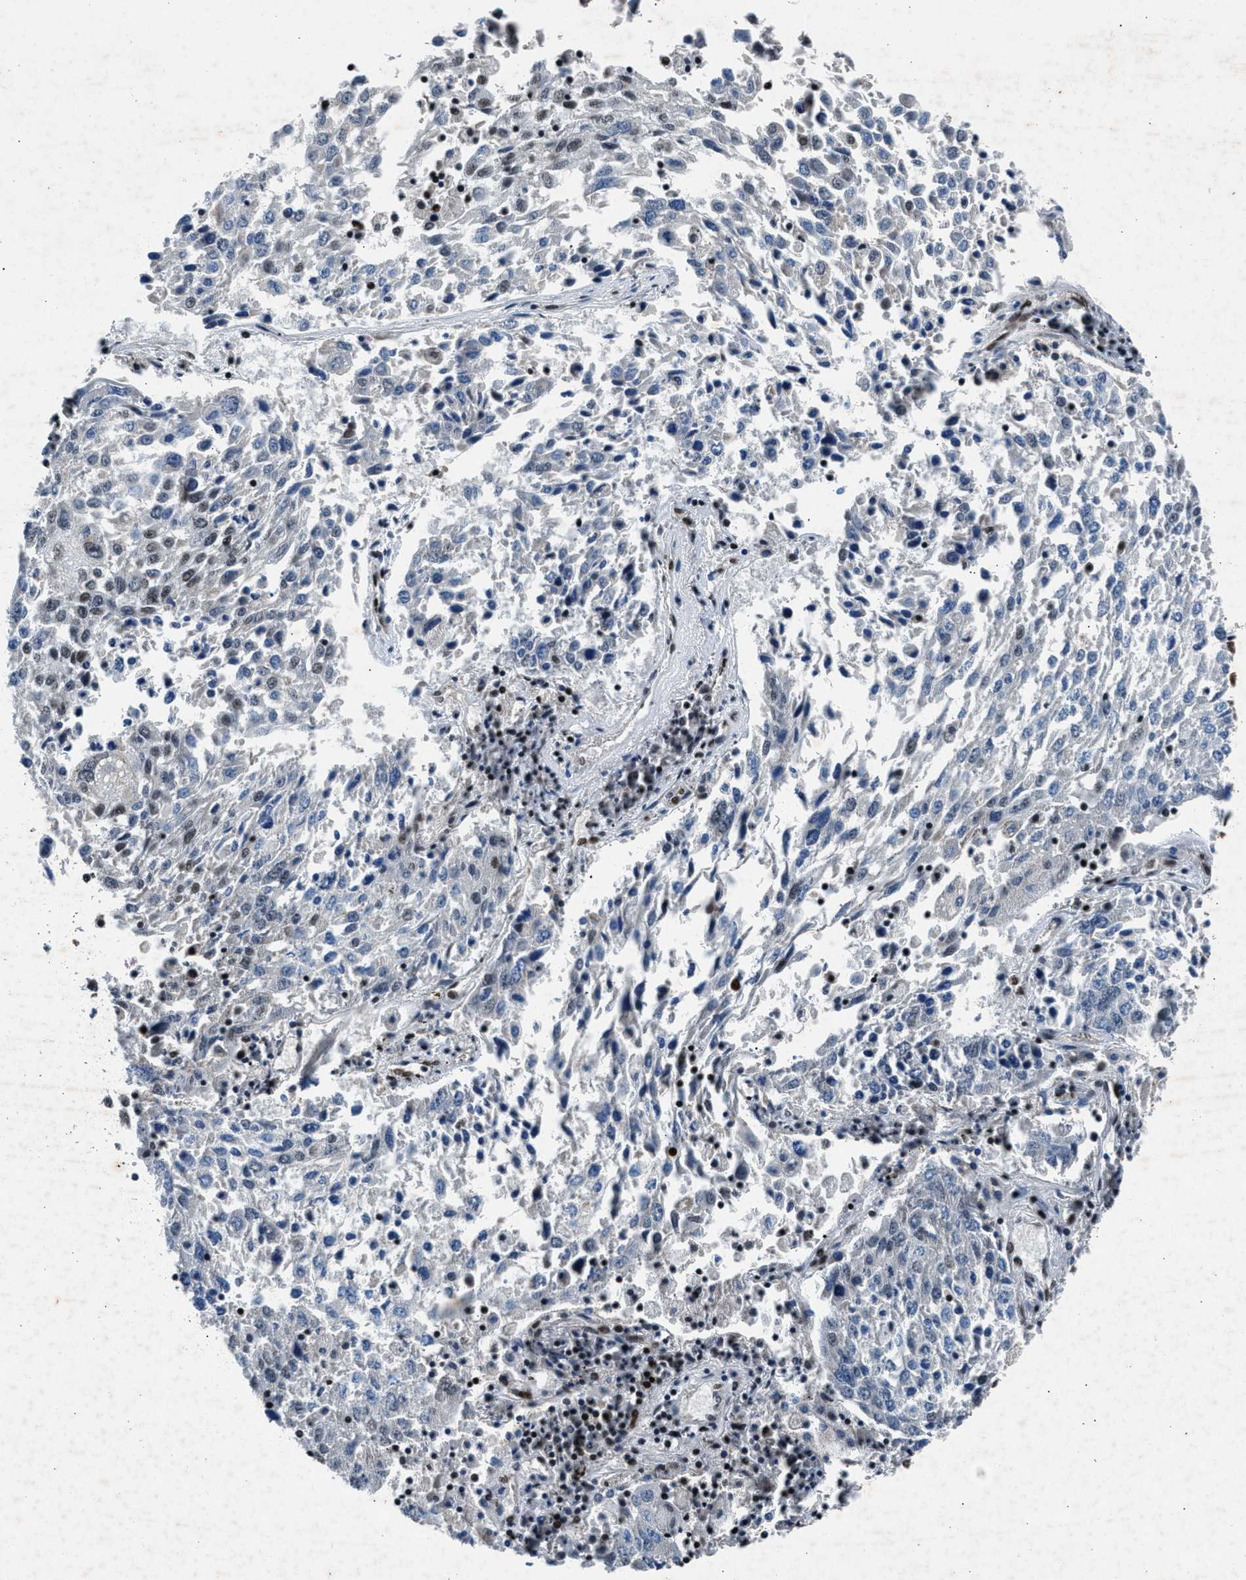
{"staining": {"intensity": "weak", "quantity": "<25%", "location": "nuclear"}, "tissue": "lung cancer", "cell_type": "Tumor cells", "image_type": "cancer", "snomed": [{"axis": "morphology", "description": "Squamous cell carcinoma, NOS"}, {"axis": "topography", "description": "Lung"}], "caption": "The immunohistochemistry (IHC) histopathology image has no significant expression in tumor cells of lung cancer tissue.", "gene": "PRRC2B", "patient": {"sex": "male", "age": 65}}